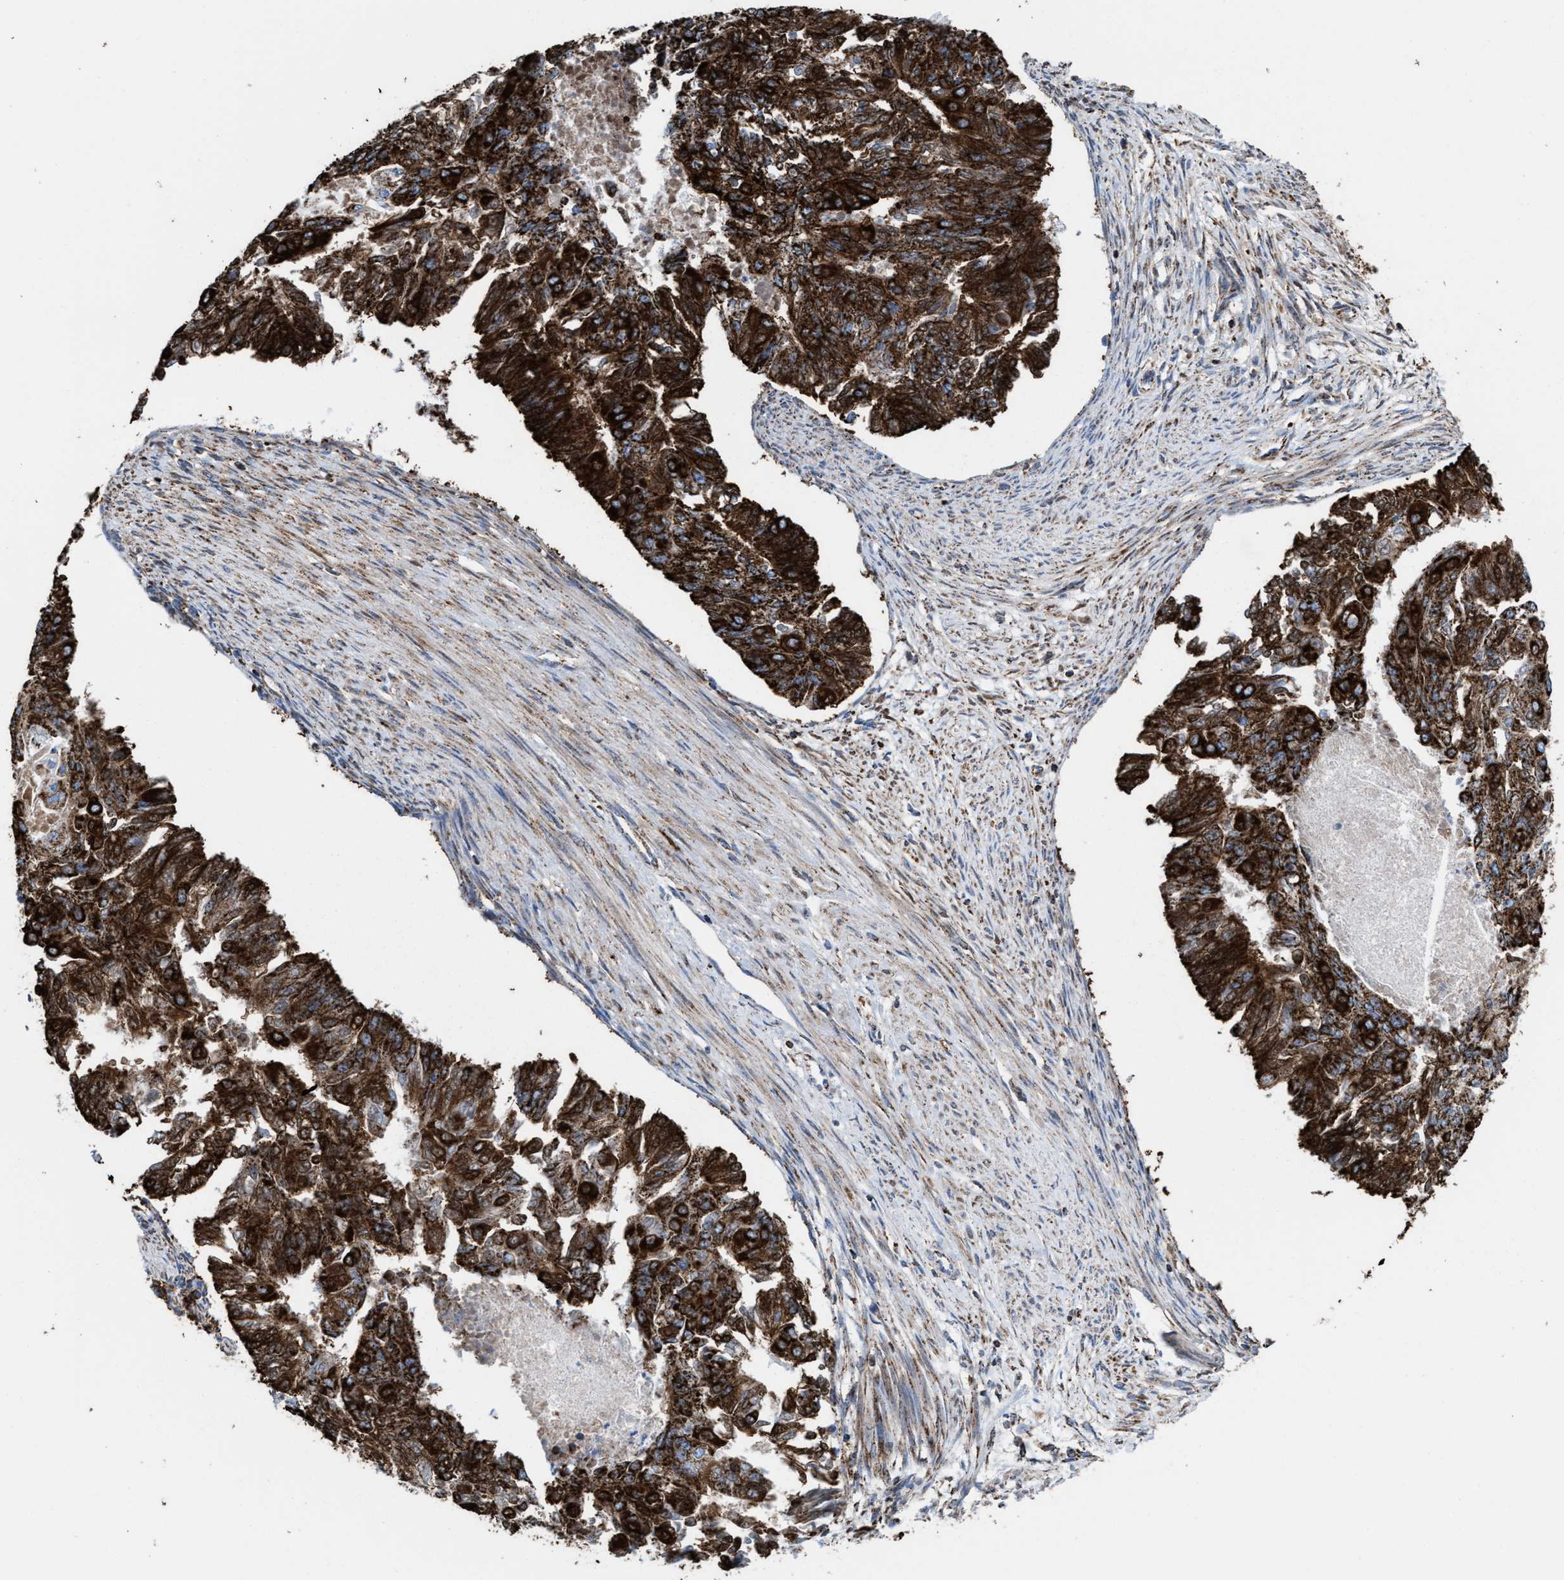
{"staining": {"intensity": "strong", "quantity": ">75%", "location": "cytoplasmic/membranous"}, "tissue": "endometrial cancer", "cell_type": "Tumor cells", "image_type": "cancer", "snomed": [{"axis": "morphology", "description": "Adenocarcinoma, NOS"}, {"axis": "topography", "description": "Endometrium"}], "caption": "Immunohistochemical staining of endometrial cancer shows strong cytoplasmic/membranous protein staining in about >75% of tumor cells.", "gene": "ECHS1", "patient": {"sex": "female", "age": 32}}